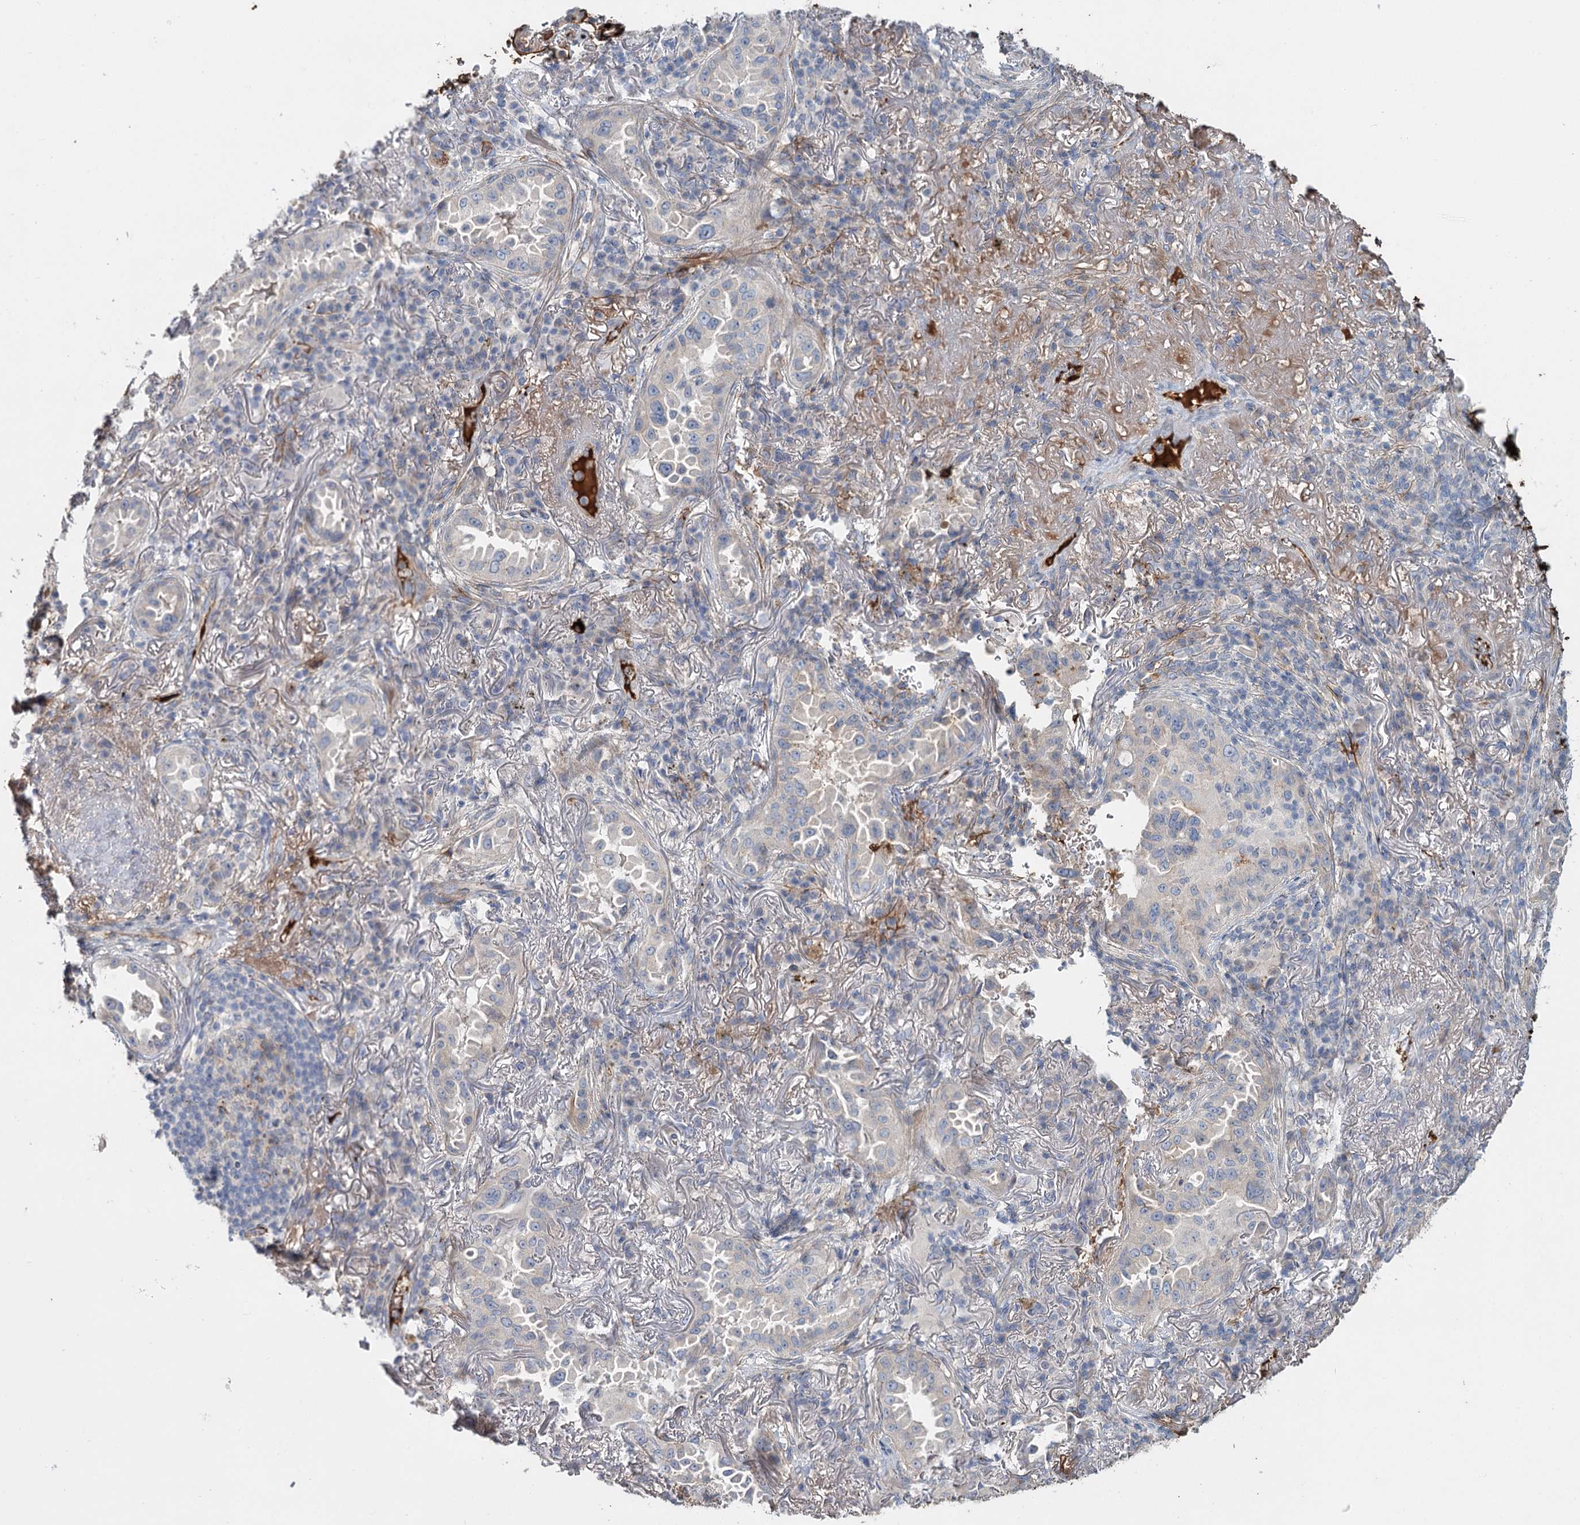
{"staining": {"intensity": "negative", "quantity": "none", "location": "none"}, "tissue": "lung cancer", "cell_type": "Tumor cells", "image_type": "cancer", "snomed": [{"axis": "morphology", "description": "Adenocarcinoma, NOS"}, {"axis": "topography", "description": "Lung"}], "caption": "The immunohistochemistry (IHC) histopathology image has no significant positivity in tumor cells of adenocarcinoma (lung) tissue.", "gene": "ALKBH8", "patient": {"sex": "female", "age": 69}}